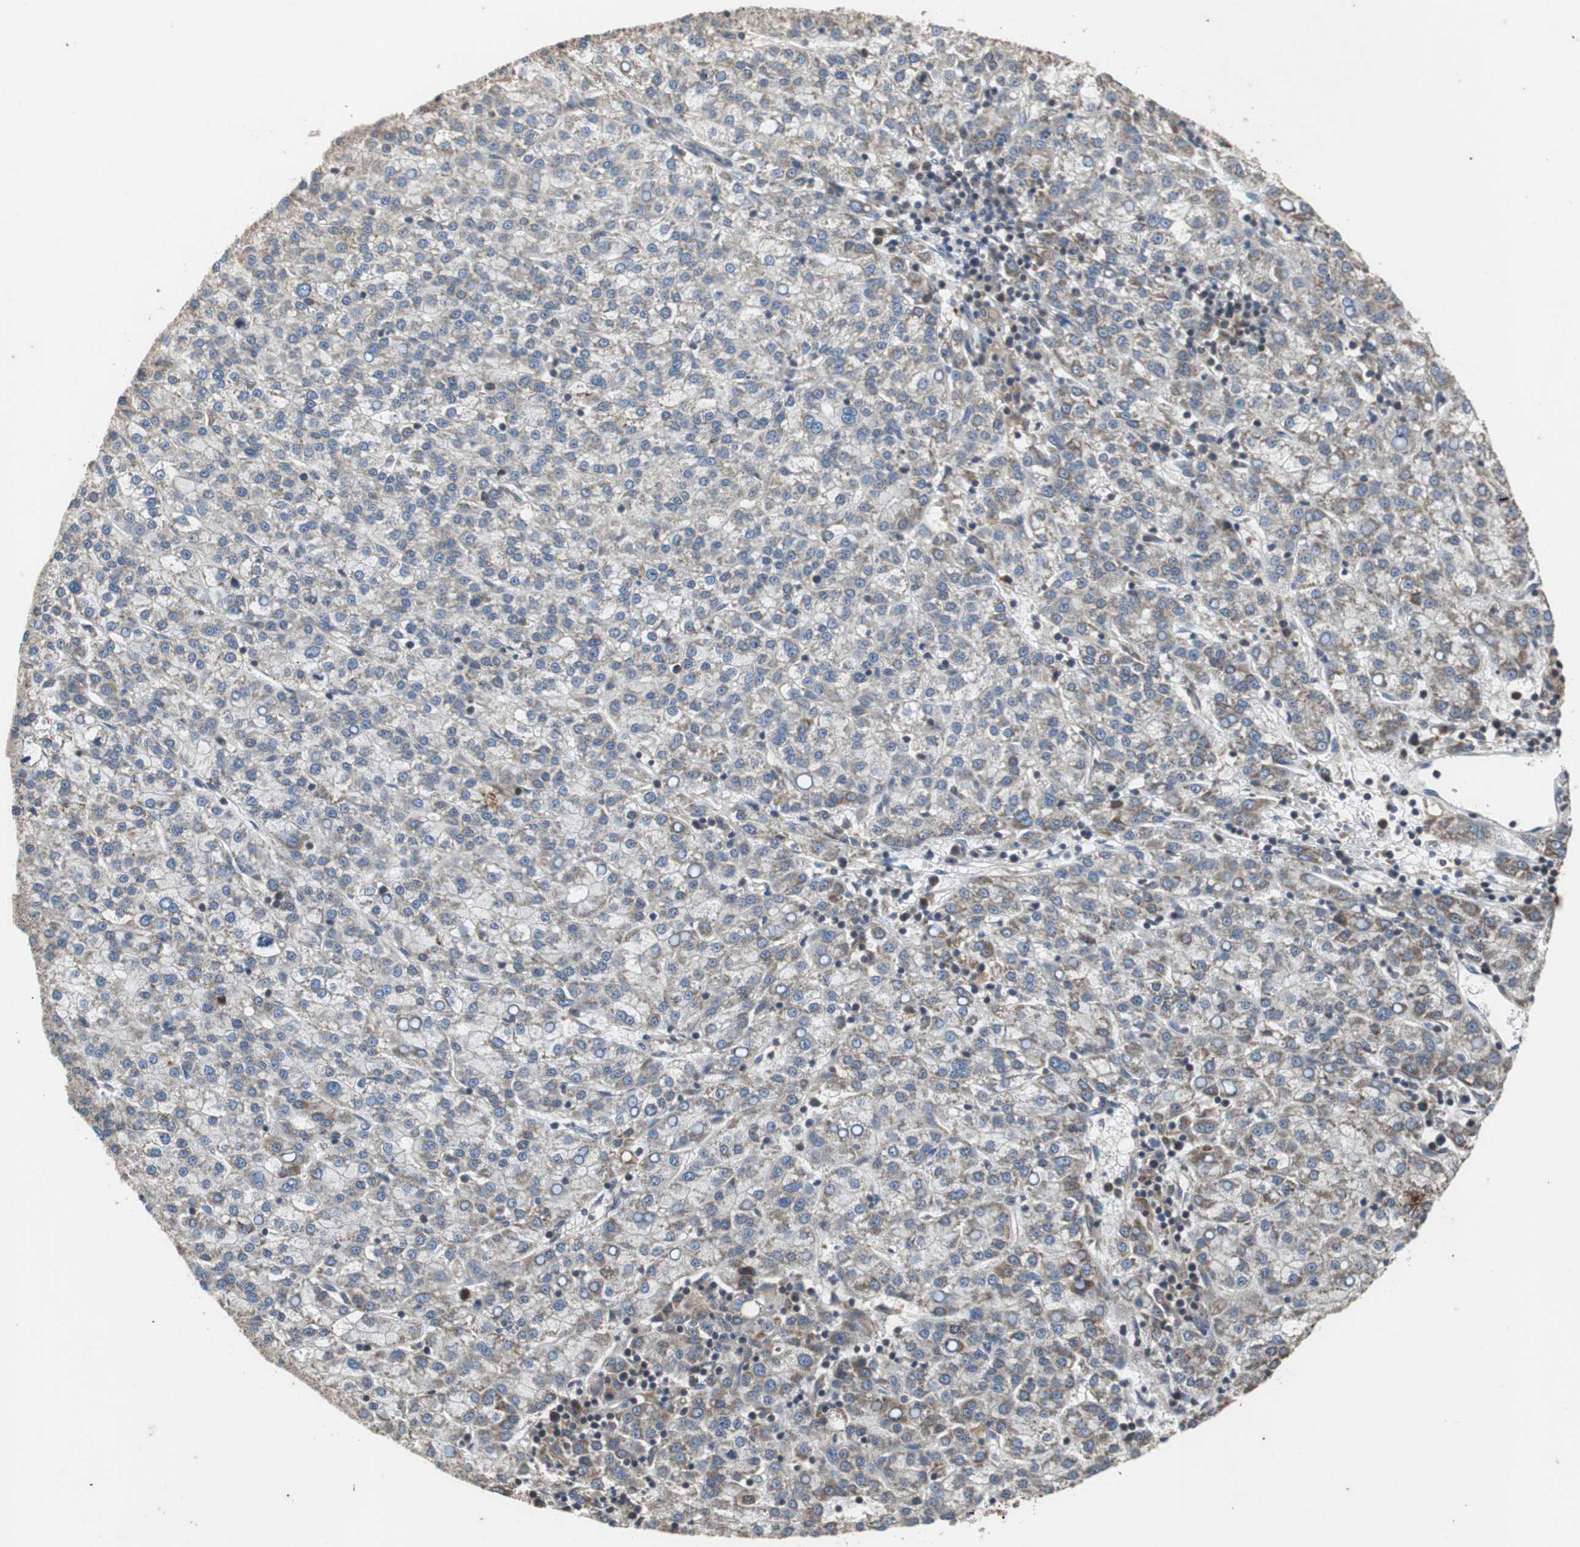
{"staining": {"intensity": "negative", "quantity": "none", "location": "none"}, "tissue": "liver cancer", "cell_type": "Tumor cells", "image_type": "cancer", "snomed": [{"axis": "morphology", "description": "Carcinoma, Hepatocellular, NOS"}, {"axis": "topography", "description": "Liver"}], "caption": "Protein analysis of liver cancer (hepatocellular carcinoma) reveals no significant expression in tumor cells.", "gene": "ACTR3", "patient": {"sex": "female", "age": 58}}